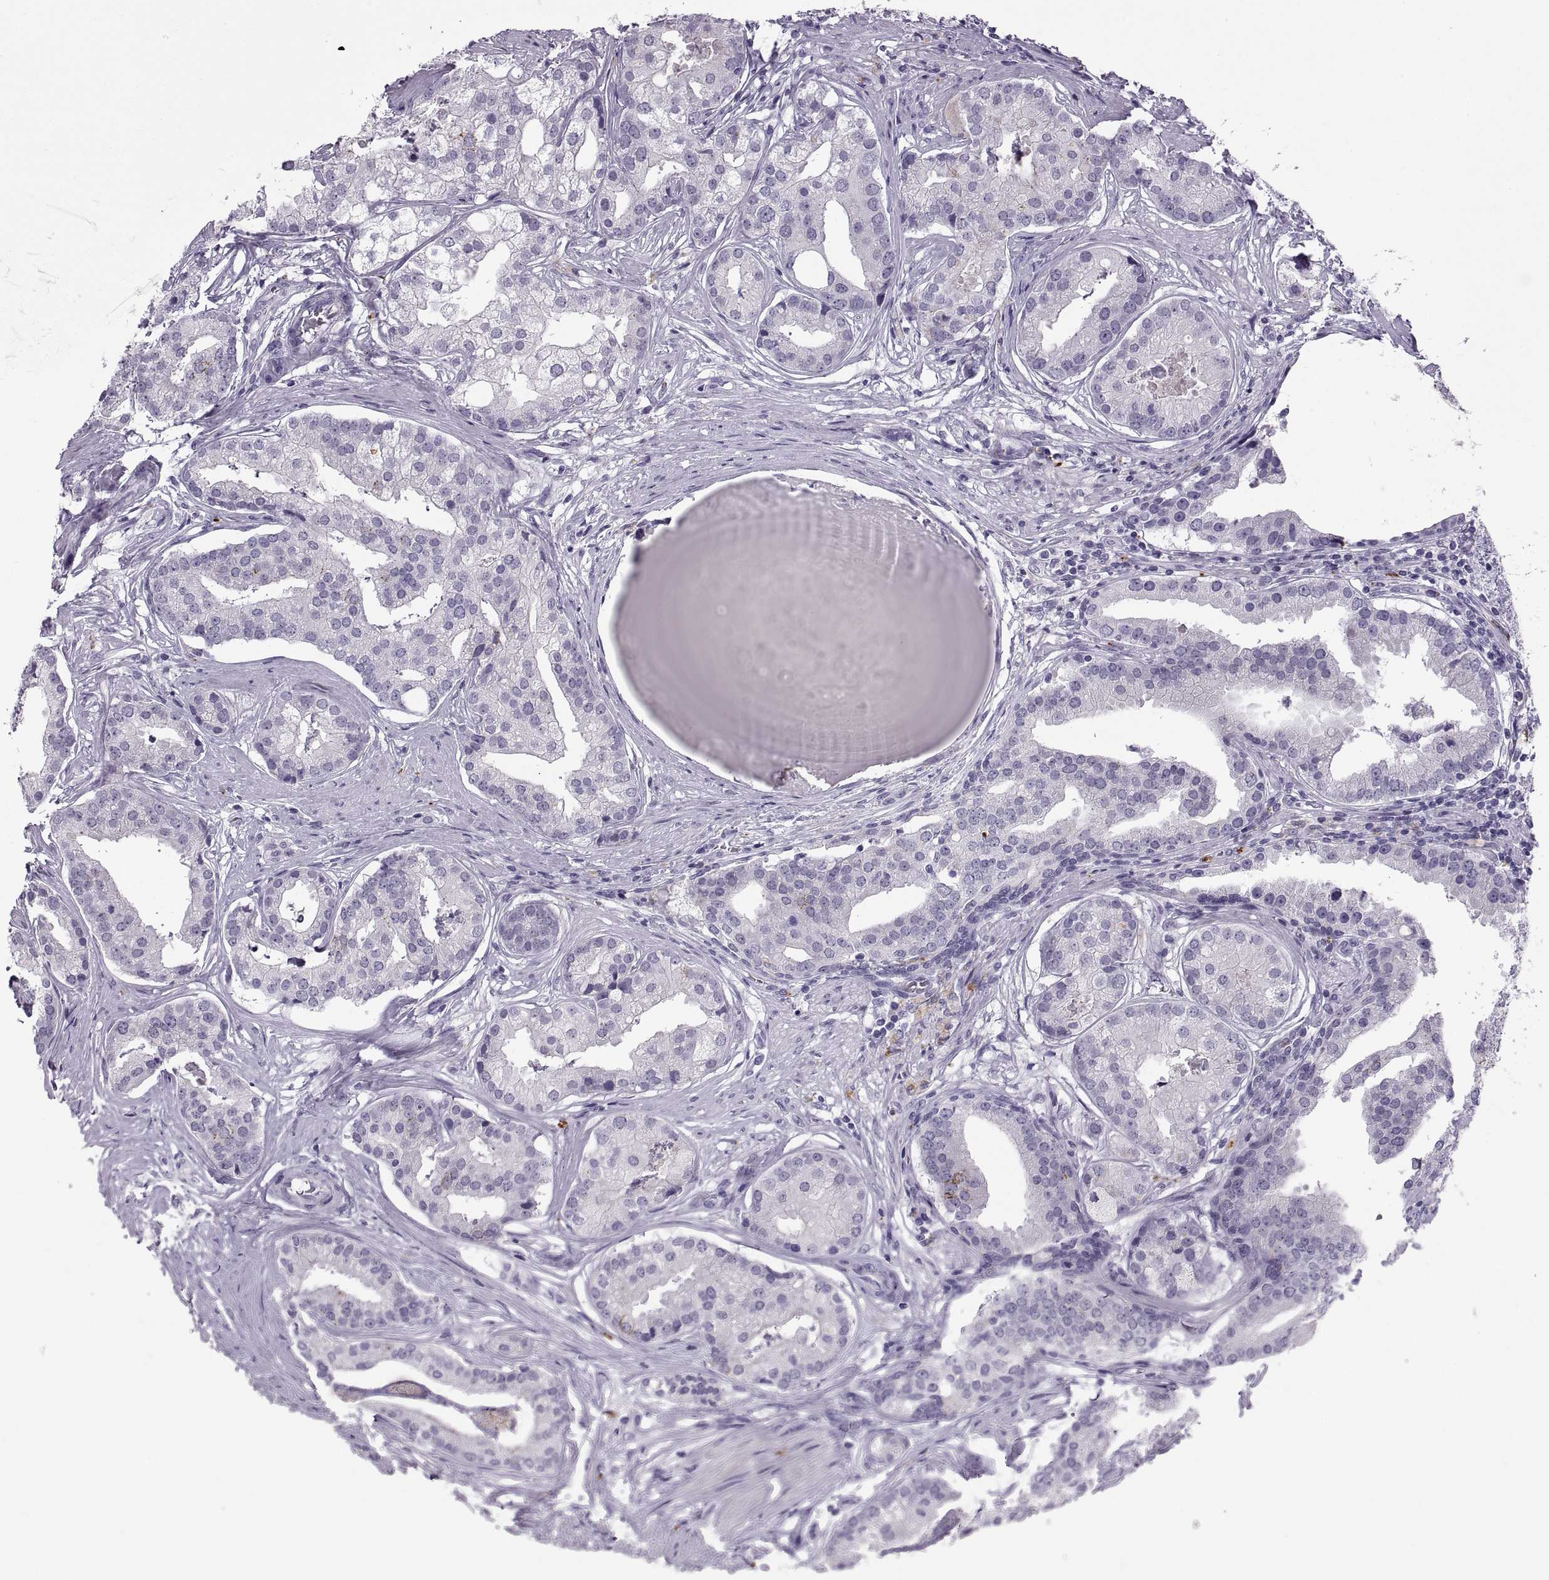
{"staining": {"intensity": "negative", "quantity": "none", "location": "none"}, "tissue": "prostate cancer", "cell_type": "Tumor cells", "image_type": "cancer", "snomed": [{"axis": "morphology", "description": "Adenocarcinoma, NOS"}, {"axis": "topography", "description": "Prostate and seminal vesicle, NOS"}, {"axis": "topography", "description": "Prostate"}], "caption": "Immunohistochemistry (IHC) histopathology image of human prostate adenocarcinoma stained for a protein (brown), which displays no staining in tumor cells.", "gene": "QRICH2", "patient": {"sex": "male", "age": 44}}